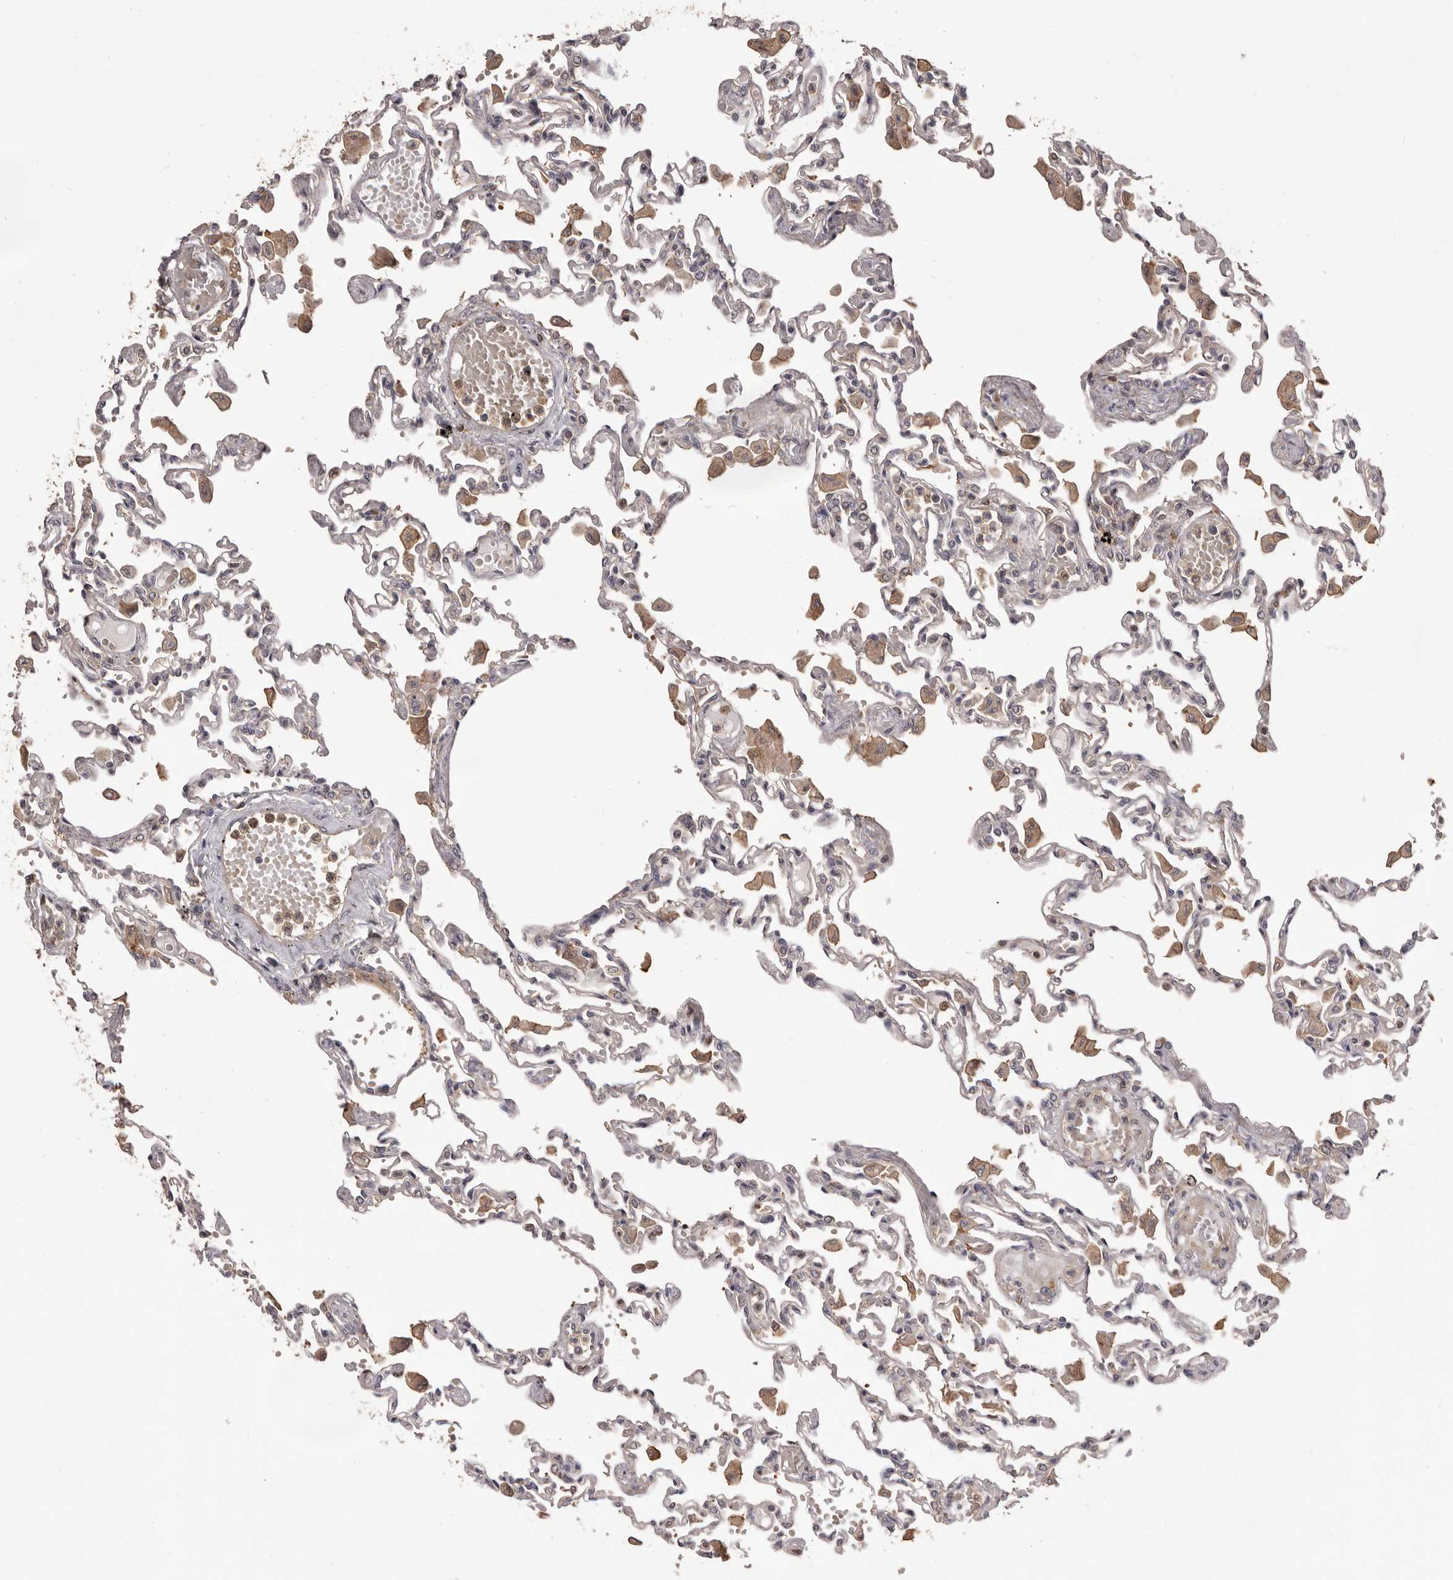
{"staining": {"intensity": "negative", "quantity": "none", "location": "none"}, "tissue": "lung", "cell_type": "Alveolar cells", "image_type": "normal", "snomed": [{"axis": "morphology", "description": "Normal tissue, NOS"}, {"axis": "topography", "description": "Bronchus"}, {"axis": "topography", "description": "Lung"}], "caption": "High magnification brightfield microscopy of unremarkable lung stained with DAB (brown) and counterstained with hematoxylin (blue): alveolar cells show no significant positivity.", "gene": "HBS1L", "patient": {"sex": "female", "age": 49}}